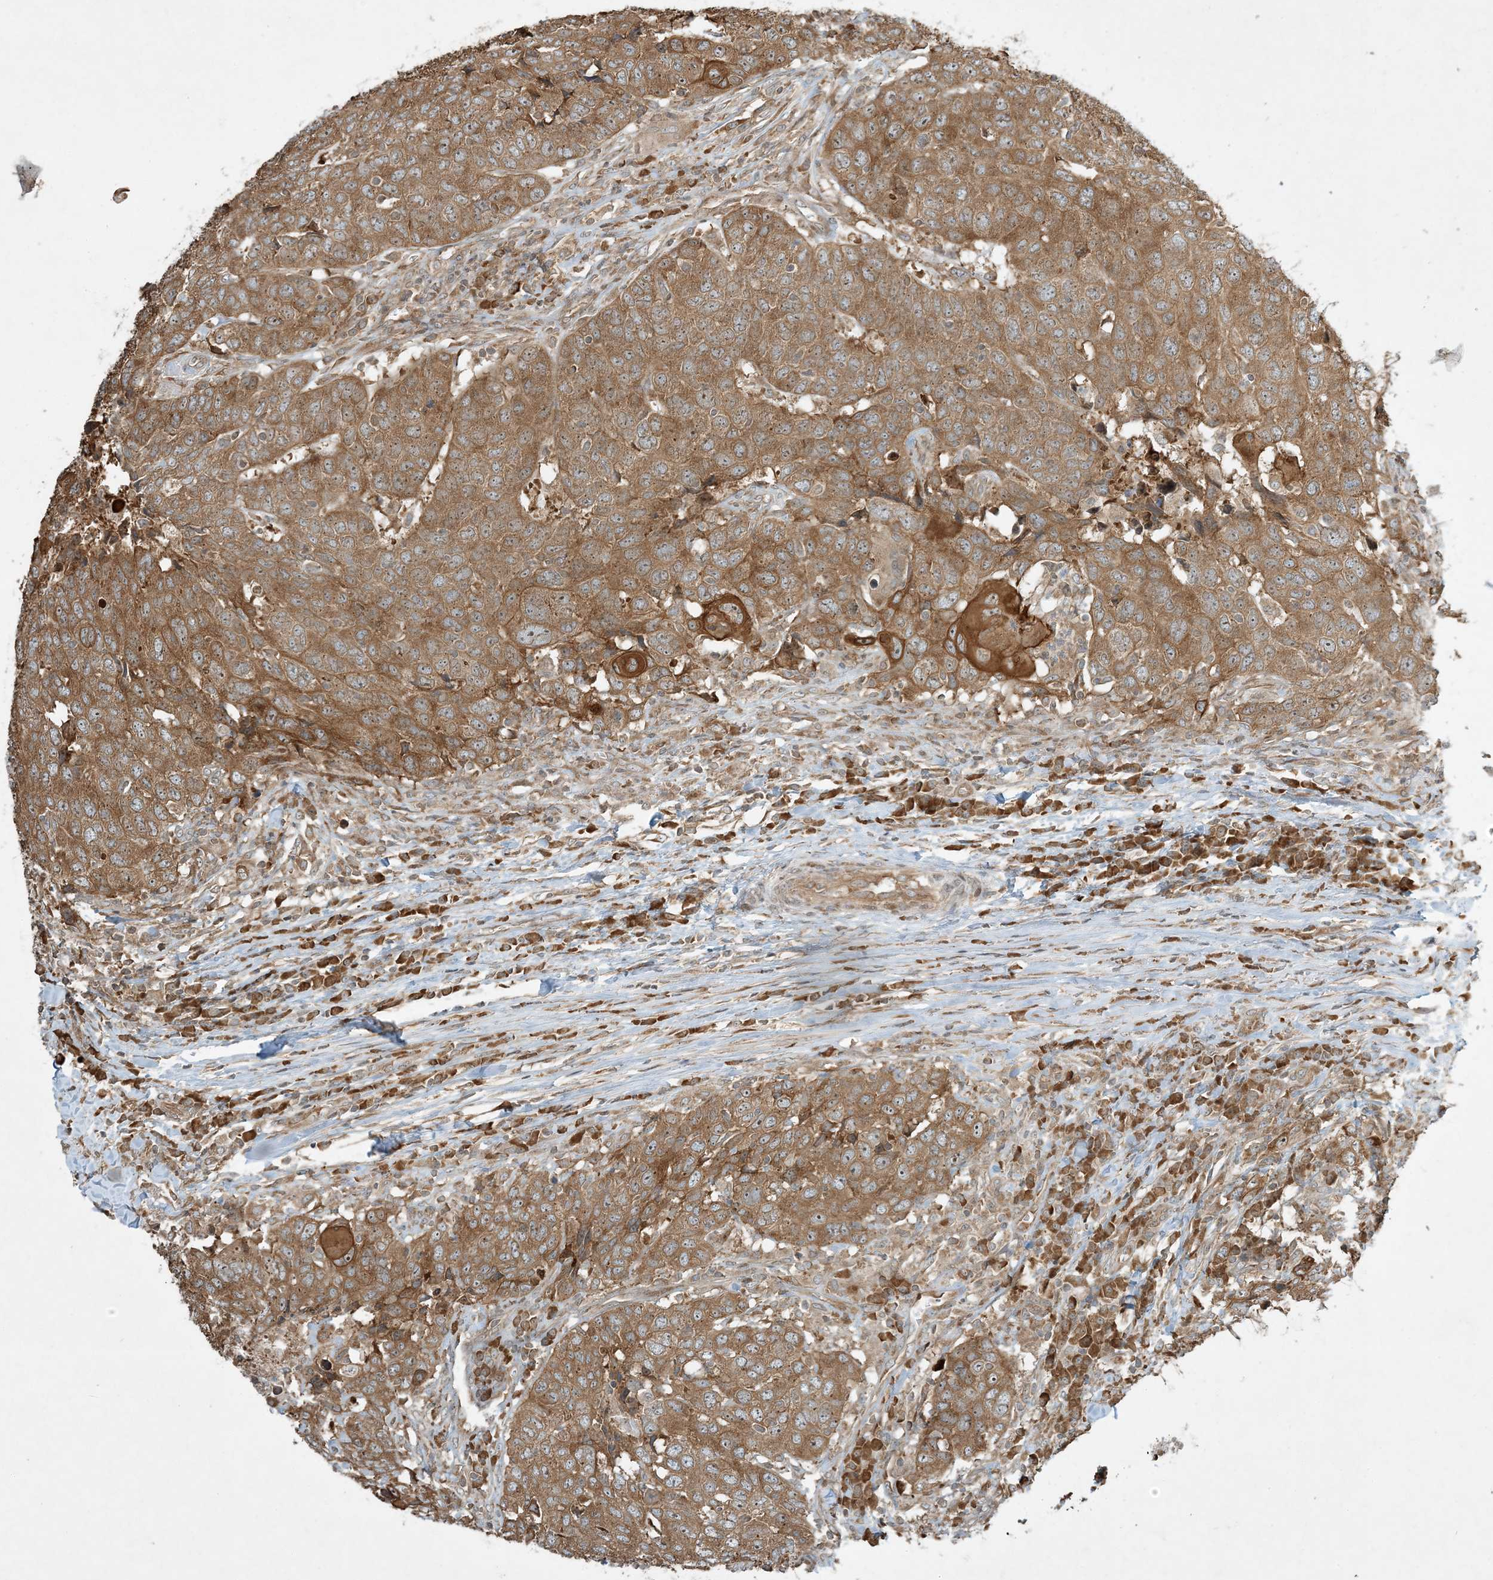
{"staining": {"intensity": "moderate", "quantity": ">75%", "location": "cytoplasmic/membranous"}, "tissue": "head and neck cancer", "cell_type": "Tumor cells", "image_type": "cancer", "snomed": [{"axis": "morphology", "description": "Squamous cell carcinoma, NOS"}, {"axis": "topography", "description": "Head-Neck"}], "caption": "Squamous cell carcinoma (head and neck) stained for a protein (brown) displays moderate cytoplasmic/membranous positive staining in about >75% of tumor cells.", "gene": "COMMD8", "patient": {"sex": "male", "age": 66}}